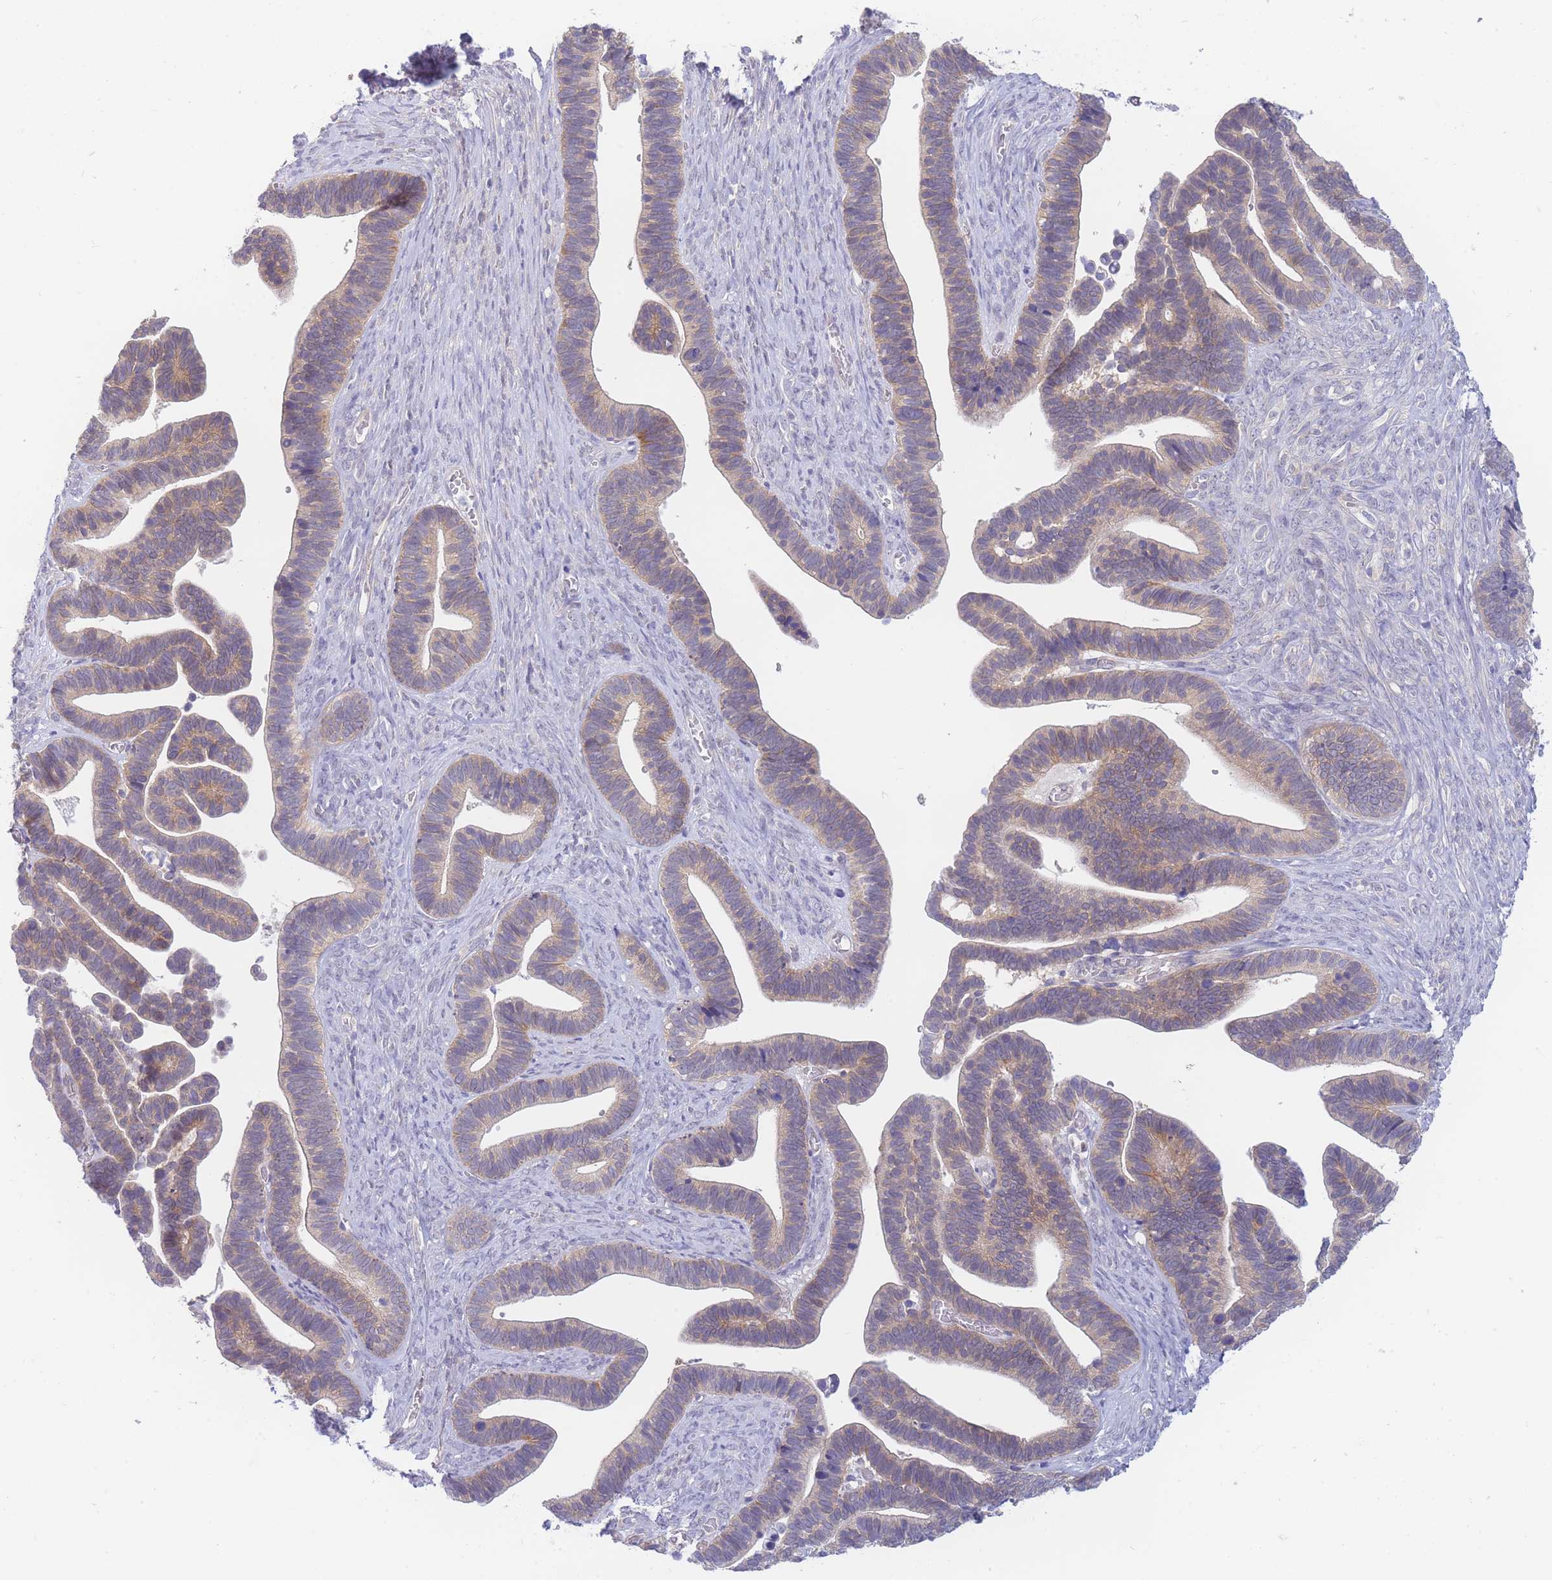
{"staining": {"intensity": "moderate", "quantity": ">75%", "location": "cytoplasmic/membranous"}, "tissue": "ovarian cancer", "cell_type": "Tumor cells", "image_type": "cancer", "snomed": [{"axis": "morphology", "description": "Cystadenocarcinoma, serous, NOS"}, {"axis": "topography", "description": "Ovary"}], "caption": "Tumor cells reveal moderate cytoplasmic/membranous positivity in about >75% of cells in ovarian cancer. (brown staining indicates protein expression, while blue staining denotes nuclei).", "gene": "SUGT1", "patient": {"sex": "female", "age": 56}}